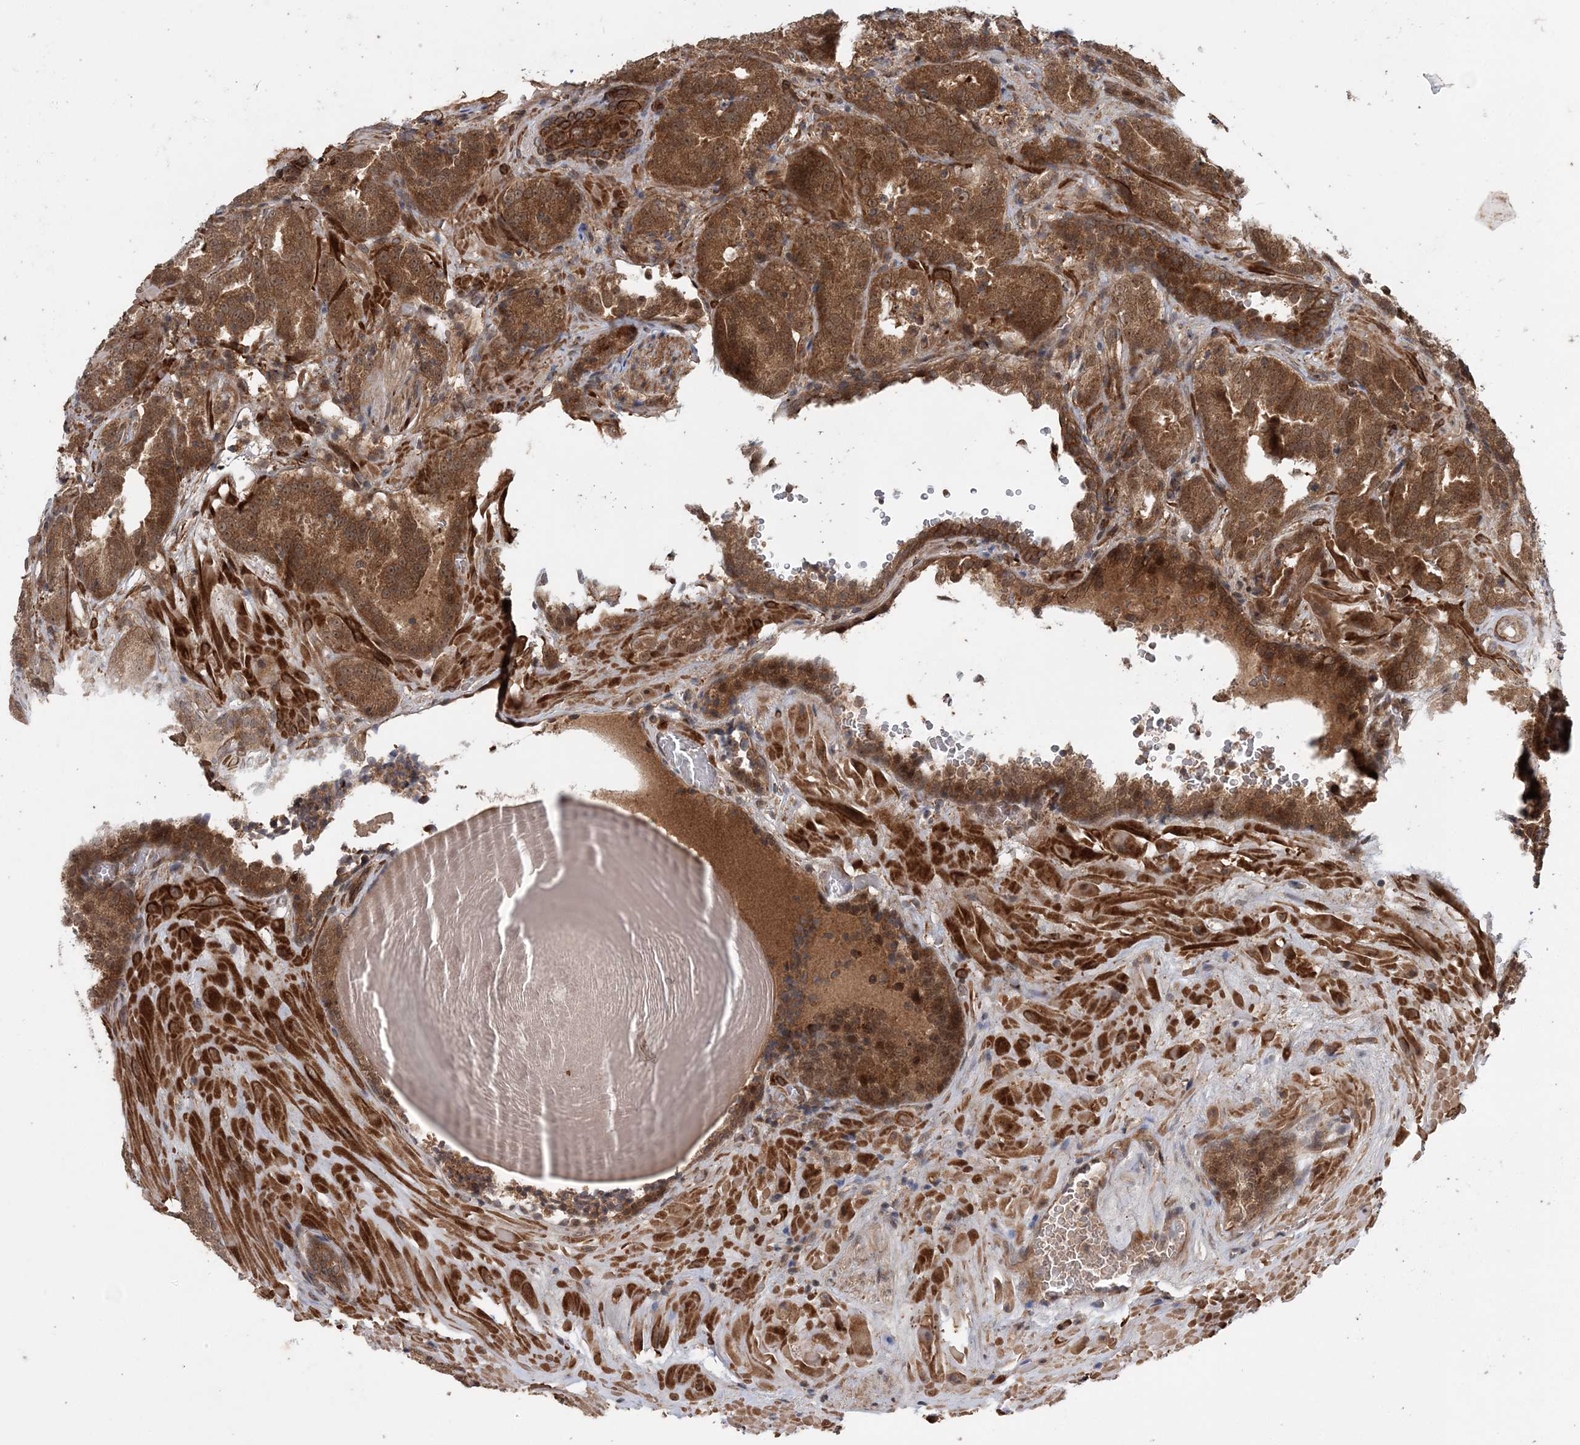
{"staining": {"intensity": "moderate", "quantity": ">75%", "location": "cytoplasmic/membranous,nuclear"}, "tissue": "prostate cancer", "cell_type": "Tumor cells", "image_type": "cancer", "snomed": [{"axis": "morphology", "description": "Adenocarcinoma, Low grade"}, {"axis": "topography", "description": "Prostate"}], "caption": "Immunohistochemistry image of neoplastic tissue: human prostate adenocarcinoma (low-grade) stained using immunohistochemistry demonstrates medium levels of moderate protein expression localized specifically in the cytoplasmic/membranous and nuclear of tumor cells, appearing as a cytoplasmic/membranous and nuclear brown color.", "gene": "UBTD2", "patient": {"sex": "male", "age": 69}}